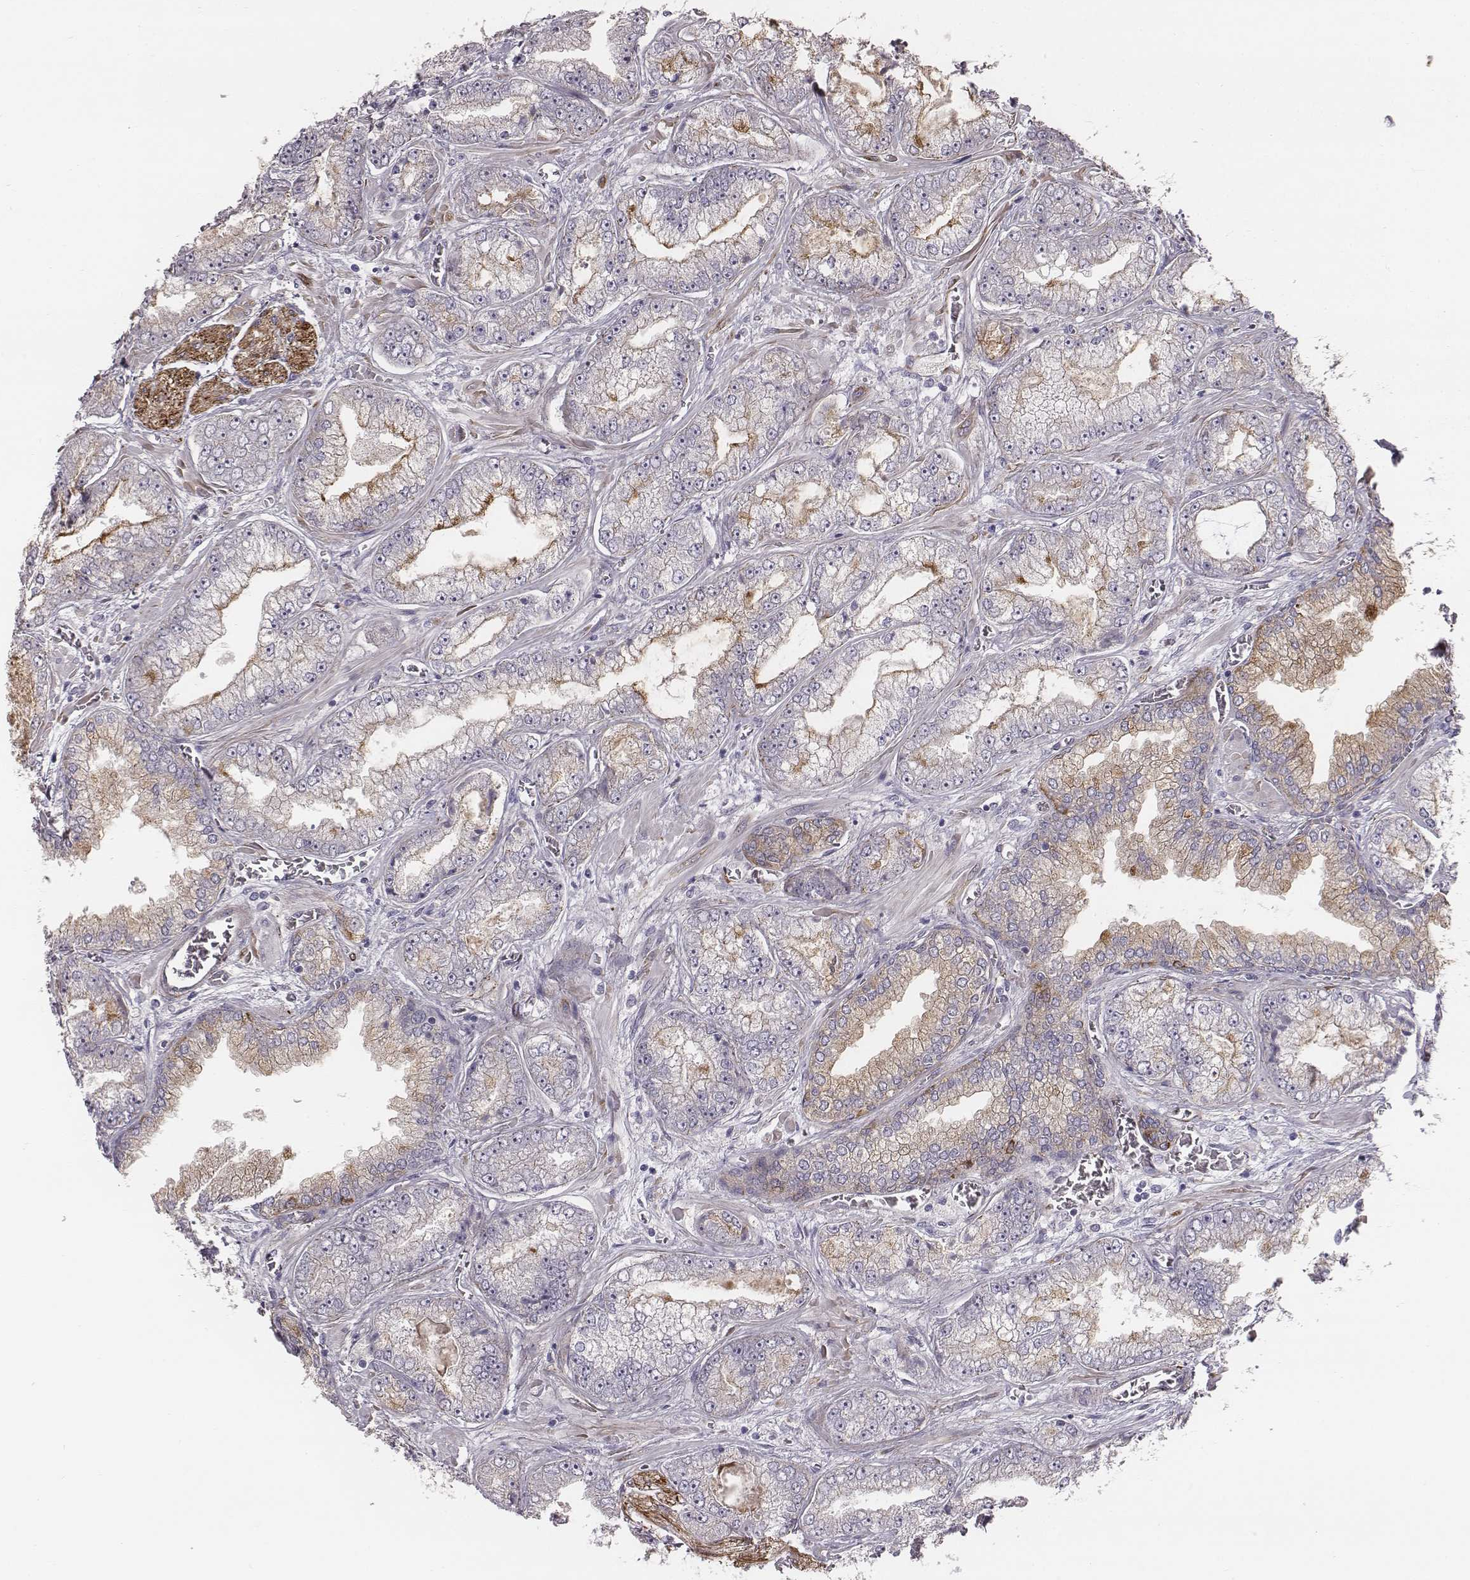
{"staining": {"intensity": "moderate", "quantity": ">75%", "location": "cytoplasmic/membranous"}, "tissue": "prostate cancer", "cell_type": "Tumor cells", "image_type": "cancer", "snomed": [{"axis": "morphology", "description": "Adenocarcinoma, Low grade"}, {"axis": "topography", "description": "Prostate"}], "caption": "Protein expression analysis of prostate cancer demonstrates moderate cytoplasmic/membranous positivity in approximately >75% of tumor cells. The staining is performed using DAB (3,3'-diaminobenzidine) brown chromogen to label protein expression. The nuclei are counter-stained blue using hematoxylin.", "gene": "PRKCZ", "patient": {"sex": "male", "age": 57}}